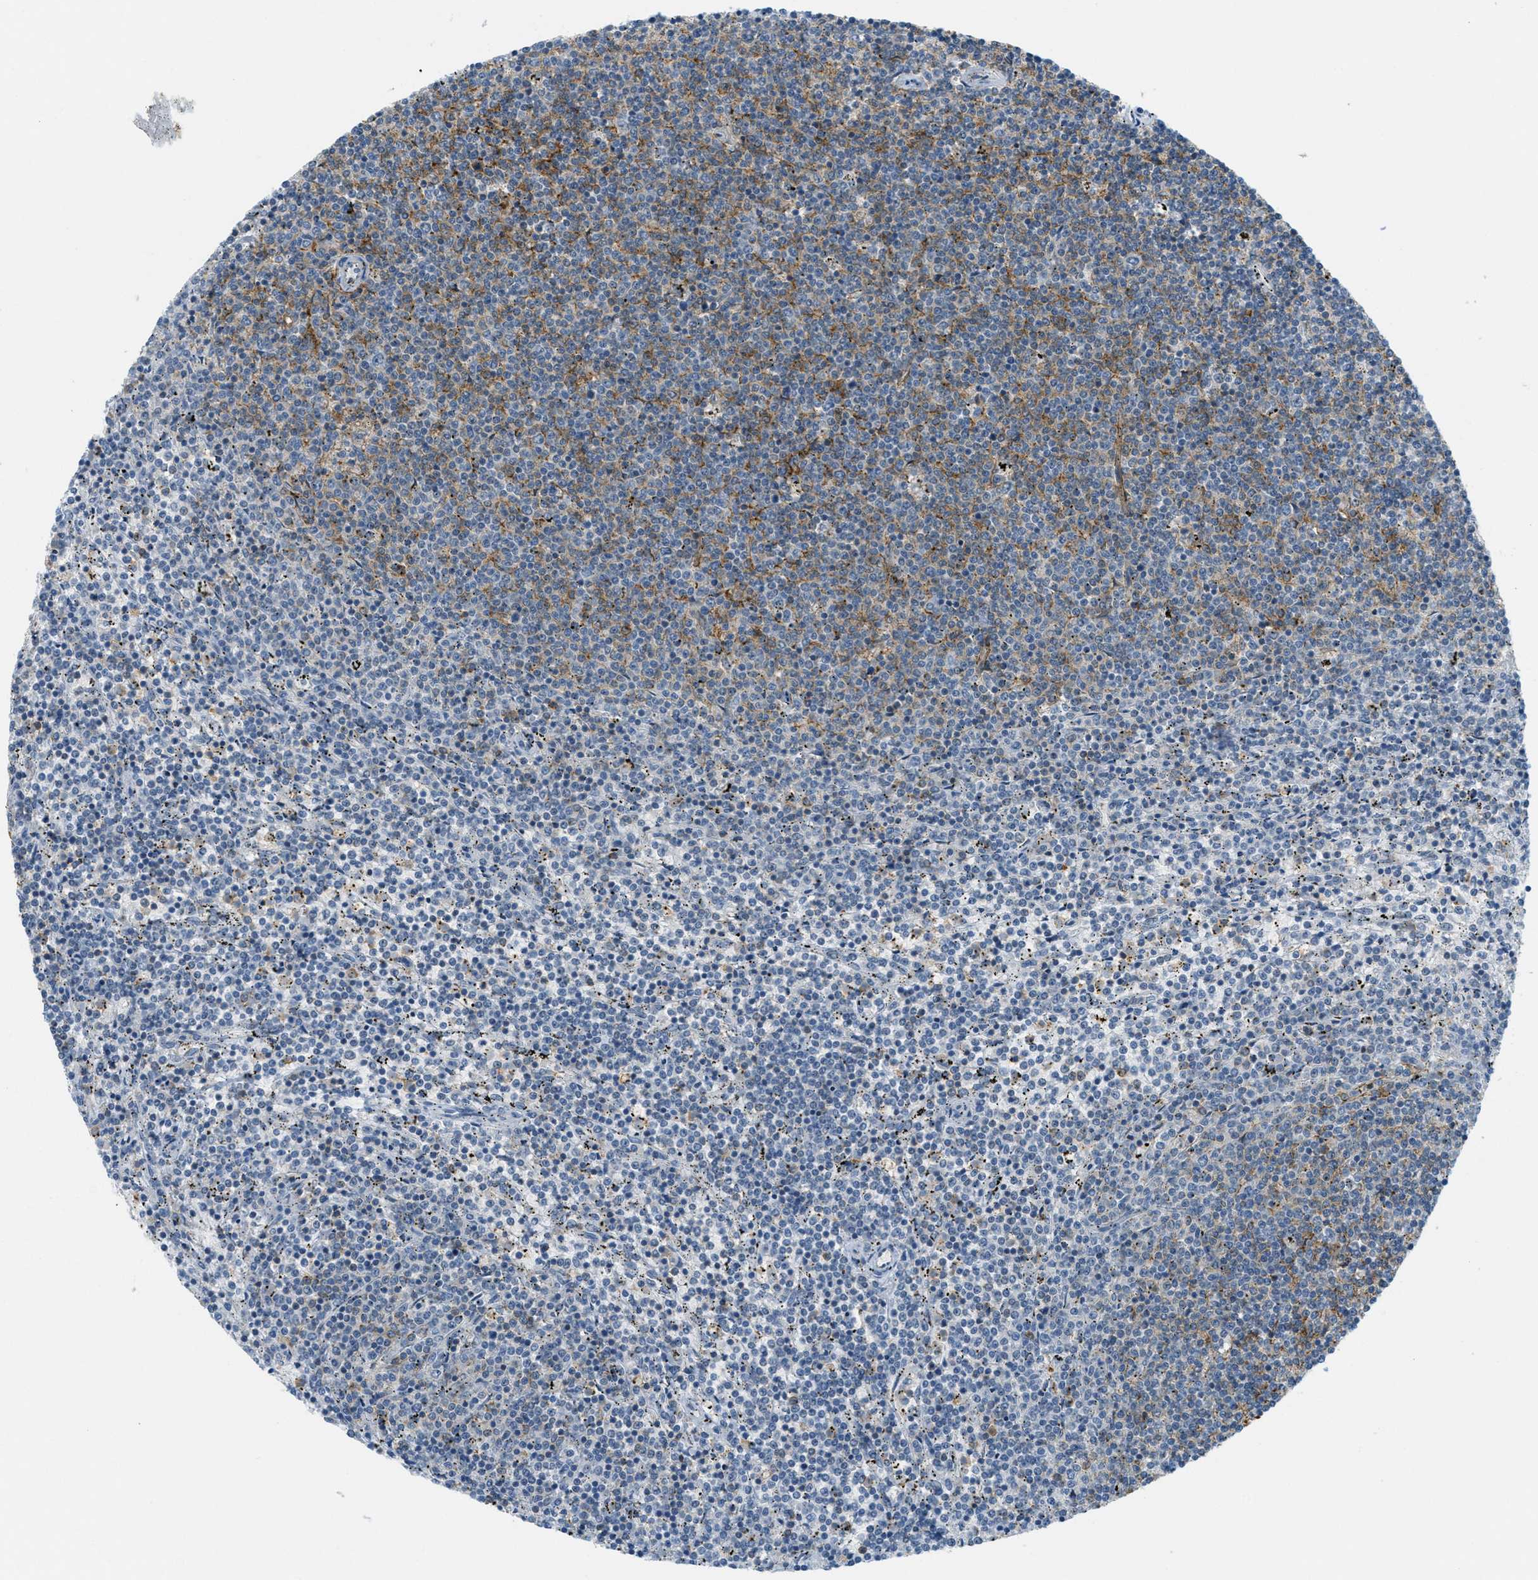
{"staining": {"intensity": "moderate", "quantity": "25%-75%", "location": "cytoplasmic/membranous"}, "tissue": "lymphoma", "cell_type": "Tumor cells", "image_type": "cancer", "snomed": [{"axis": "morphology", "description": "Malignant lymphoma, non-Hodgkin's type, Low grade"}, {"axis": "topography", "description": "Spleen"}], "caption": "Human low-grade malignant lymphoma, non-Hodgkin's type stained with a protein marker exhibits moderate staining in tumor cells.", "gene": "FYN", "patient": {"sex": "female", "age": 50}}